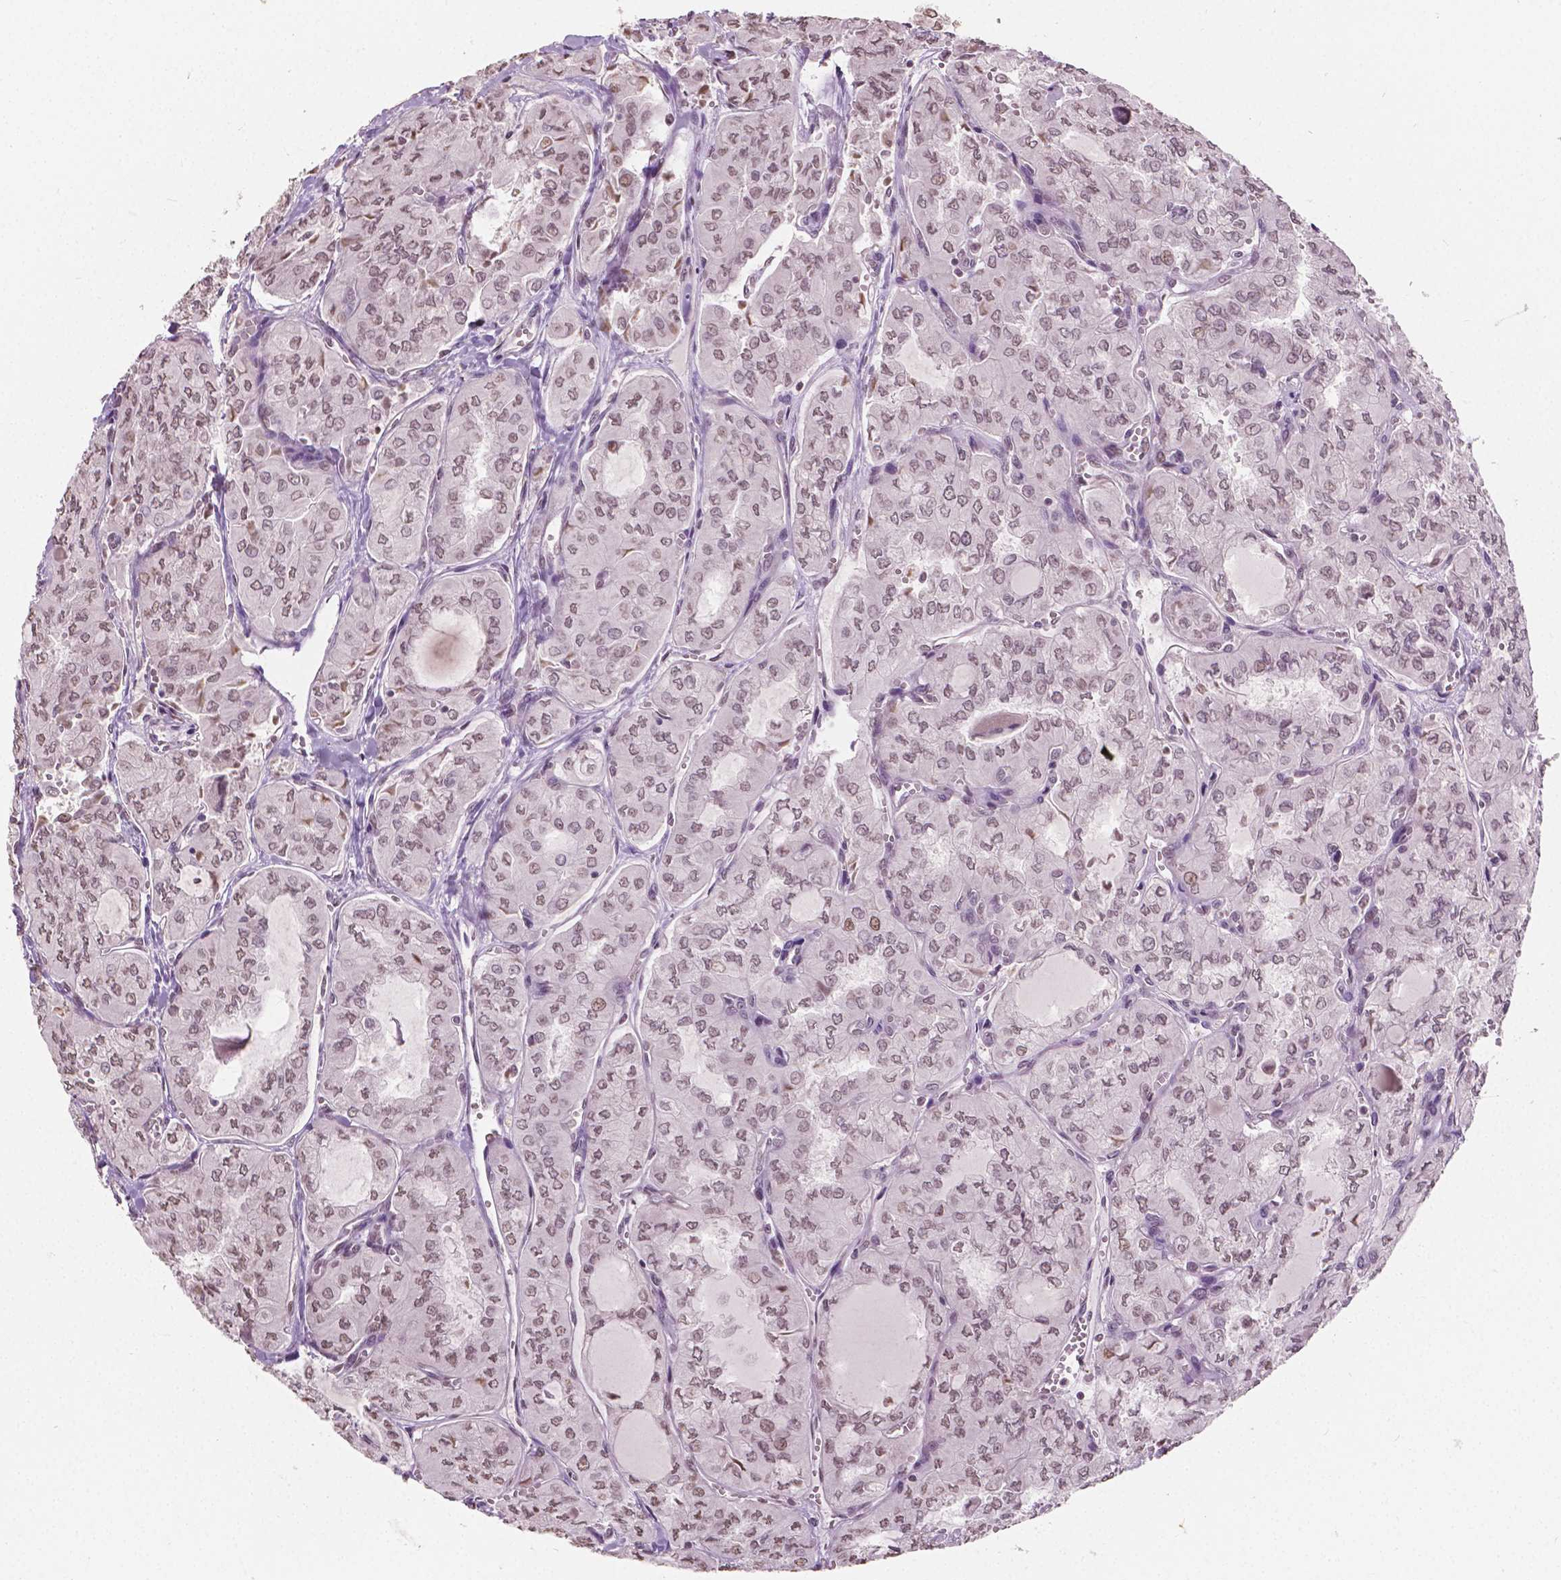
{"staining": {"intensity": "moderate", "quantity": ">75%", "location": "nuclear"}, "tissue": "thyroid cancer", "cell_type": "Tumor cells", "image_type": "cancer", "snomed": [{"axis": "morphology", "description": "Papillary adenocarcinoma, NOS"}, {"axis": "topography", "description": "Thyroid gland"}], "caption": "Papillary adenocarcinoma (thyroid) stained with immunohistochemistry (IHC) demonstrates moderate nuclear positivity in approximately >75% of tumor cells. The staining was performed using DAB (3,3'-diaminobenzidine) to visualize the protein expression in brown, while the nuclei were stained in blue with hematoxylin (Magnification: 20x).", "gene": "HOXA10", "patient": {"sex": "male", "age": 20}}